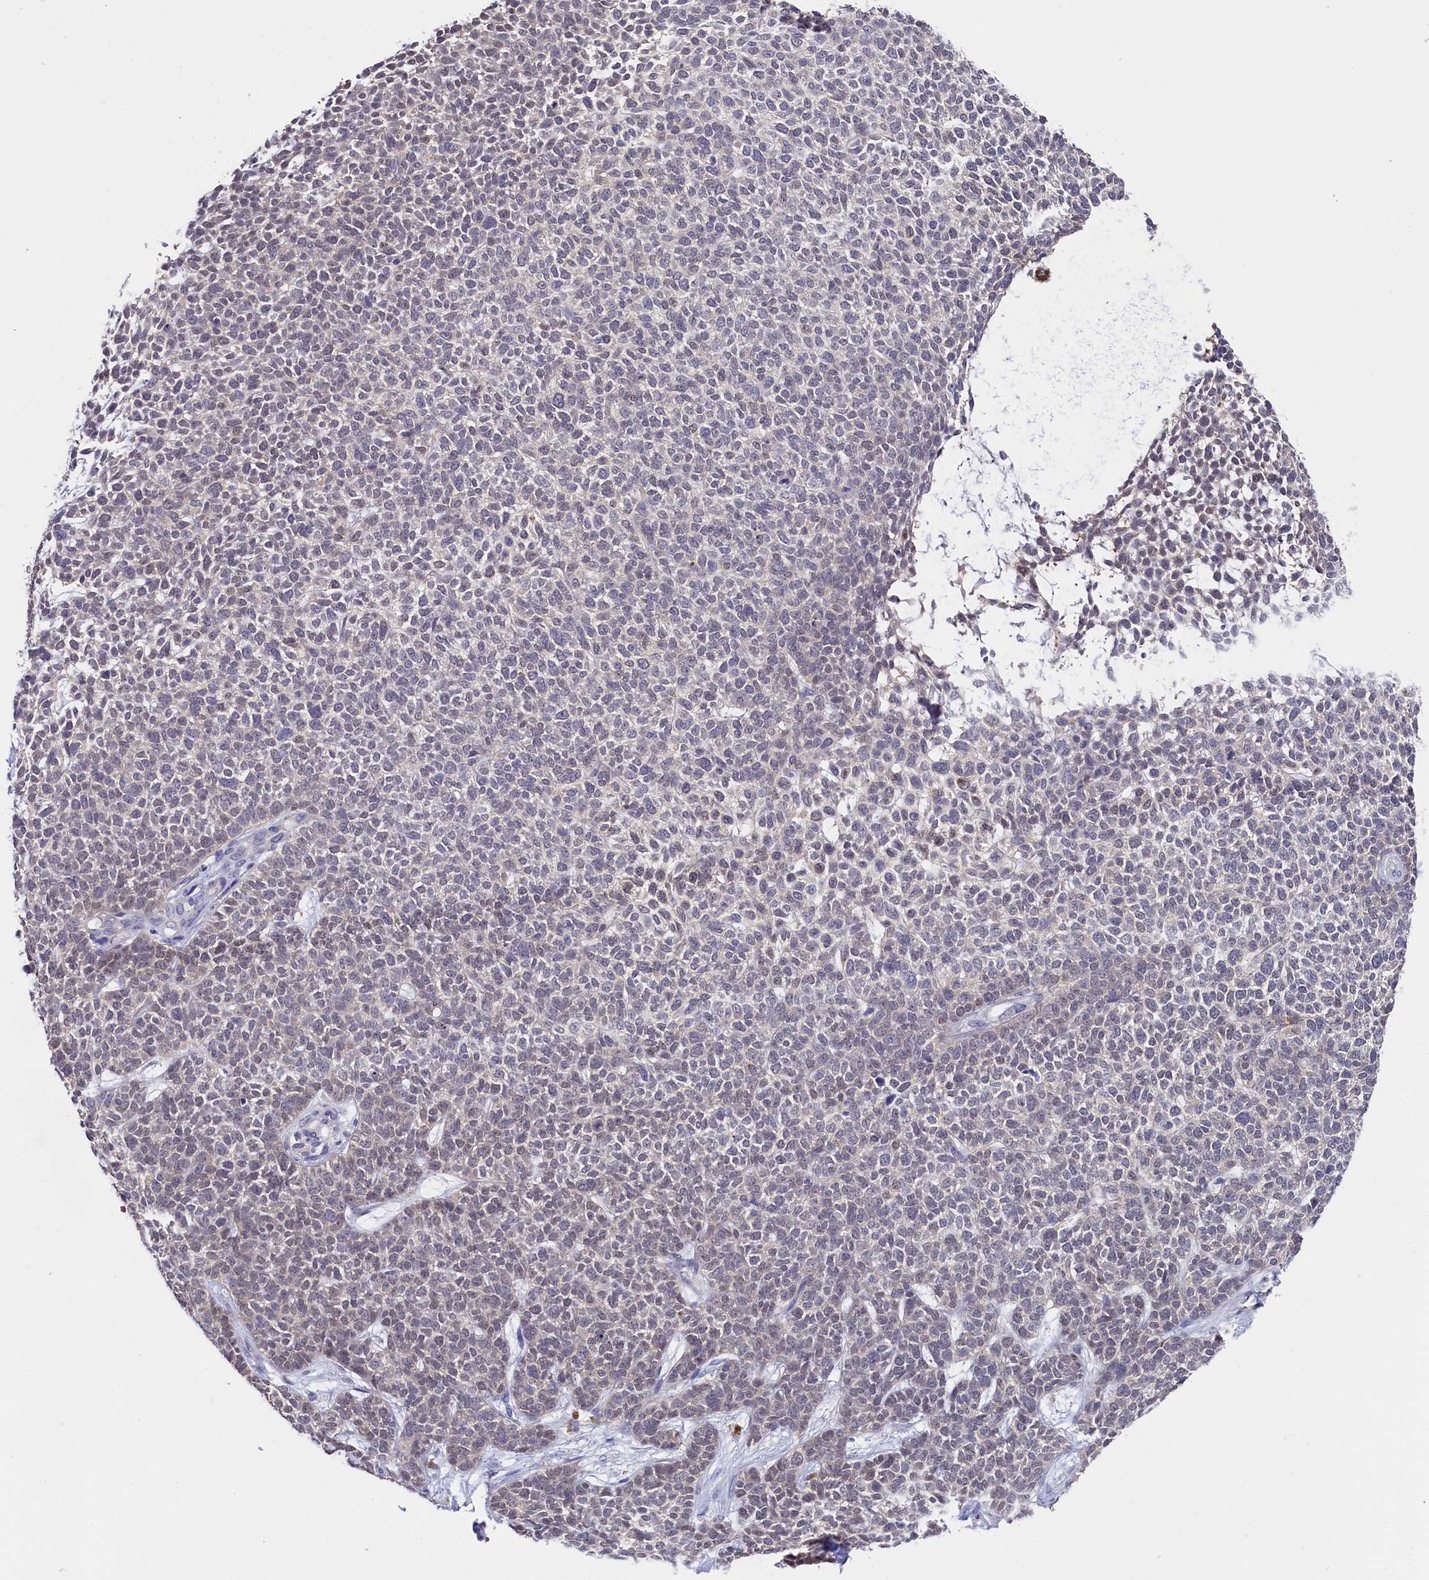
{"staining": {"intensity": "negative", "quantity": "none", "location": "none"}, "tissue": "skin cancer", "cell_type": "Tumor cells", "image_type": "cancer", "snomed": [{"axis": "morphology", "description": "Basal cell carcinoma"}, {"axis": "topography", "description": "Skin"}], "caption": "Skin cancer (basal cell carcinoma) stained for a protein using immunohistochemistry displays no expression tumor cells.", "gene": "C11orf54", "patient": {"sex": "female", "age": 84}}